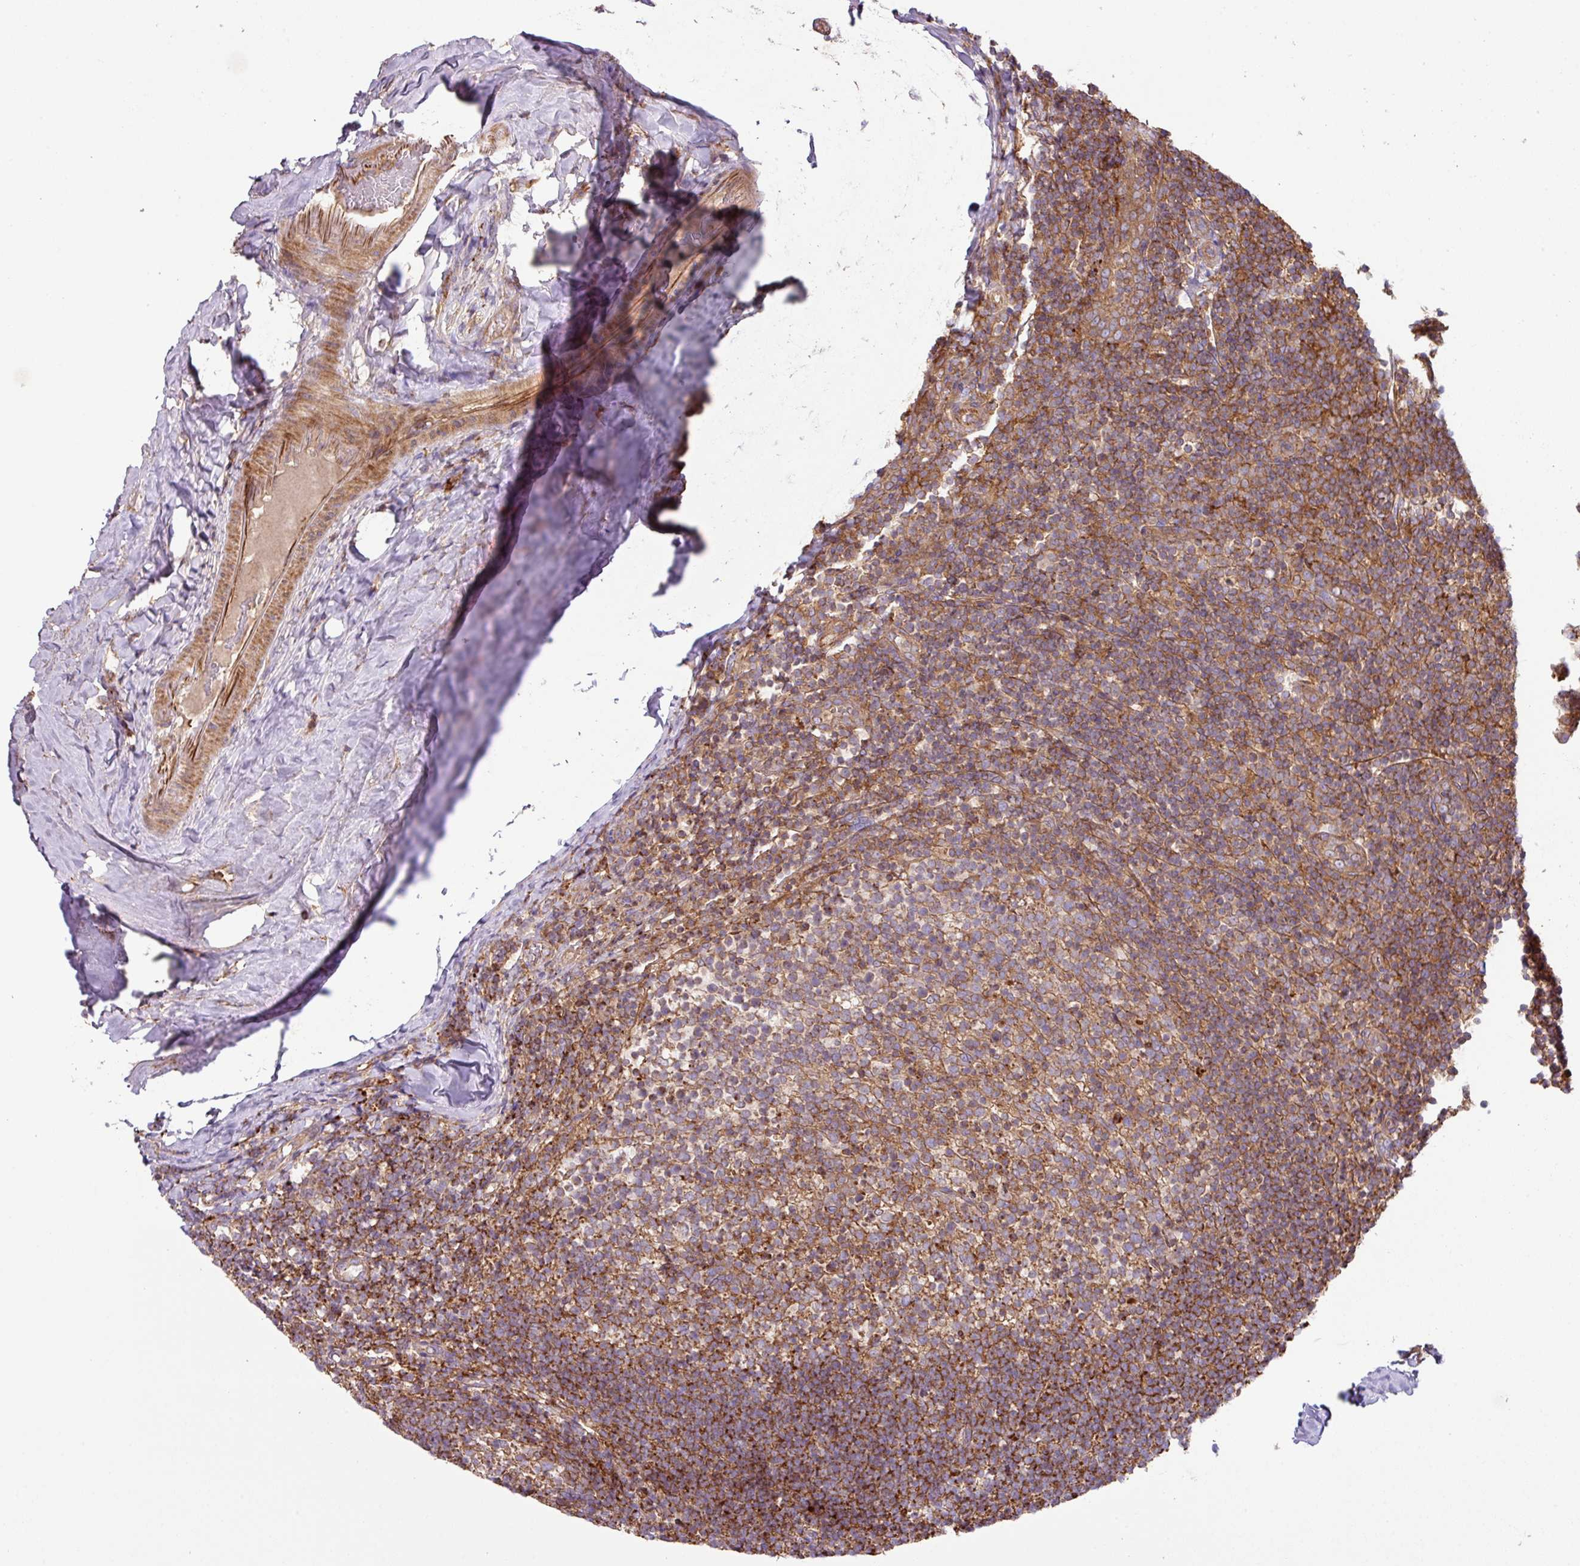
{"staining": {"intensity": "strong", "quantity": "<25%", "location": "cytoplasmic/membranous"}, "tissue": "tonsil", "cell_type": "Germinal center cells", "image_type": "normal", "snomed": [{"axis": "morphology", "description": "Normal tissue, NOS"}, {"axis": "topography", "description": "Tonsil"}], "caption": "IHC of benign tonsil shows medium levels of strong cytoplasmic/membranous expression in approximately <25% of germinal center cells.", "gene": "RIC1", "patient": {"sex": "female", "age": 10}}